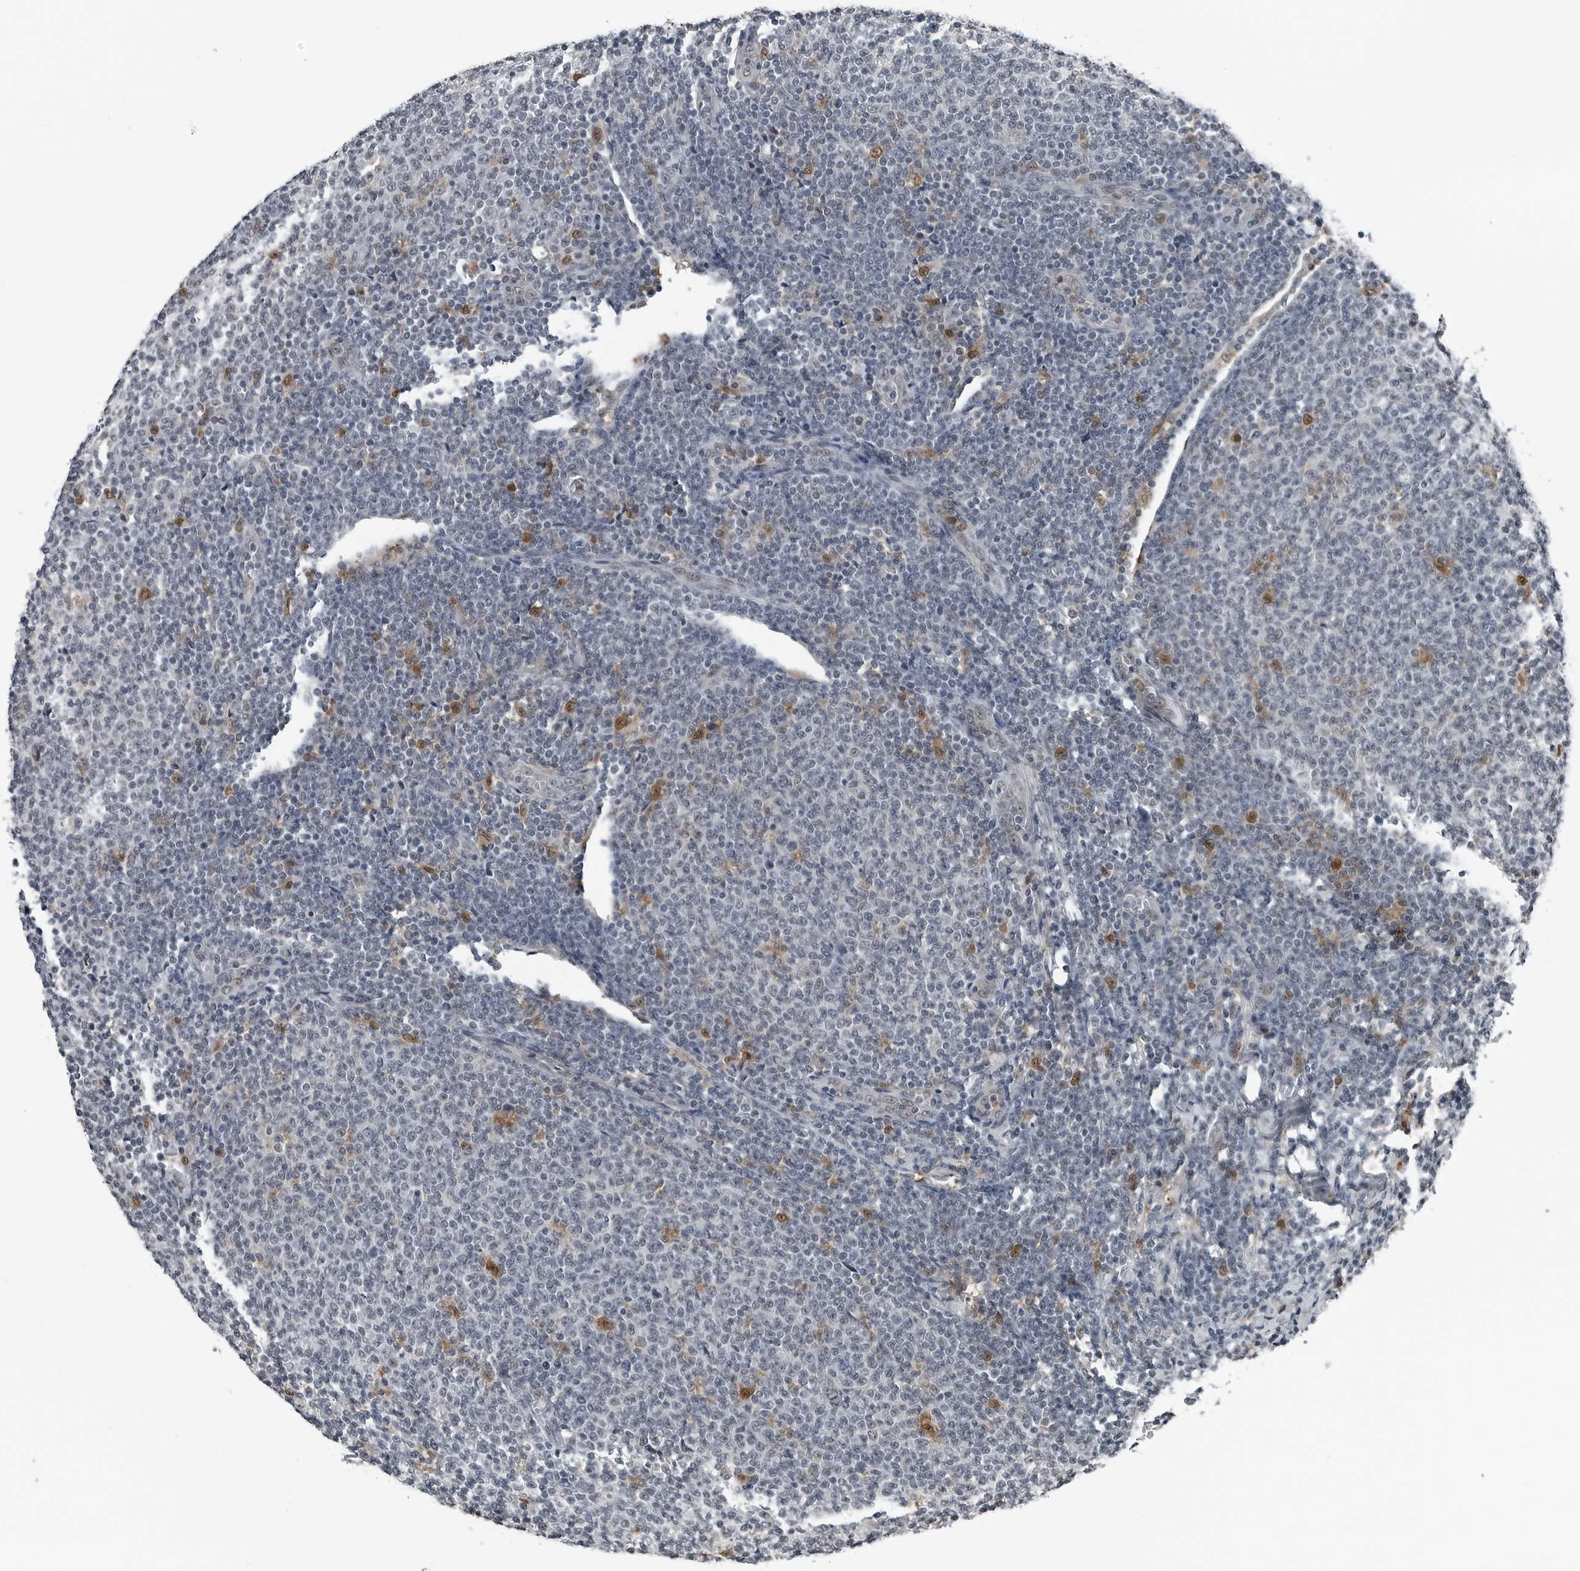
{"staining": {"intensity": "weak", "quantity": "<25%", "location": "nuclear"}, "tissue": "lymphoma", "cell_type": "Tumor cells", "image_type": "cancer", "snomed": [{"axis": "morphology", "description": "Malignant lymphoma, non-Hodgkin's type, Low grade"}, {"axis": "topography", "description": "Lymph node"}], "caption": "Tumor cells are negative for protein expression in human low-grade malignant lymphoma, non-Hodgkin's type.", "gene": "AKR1A1", "patient": {"sex": "male", "age": 66}}